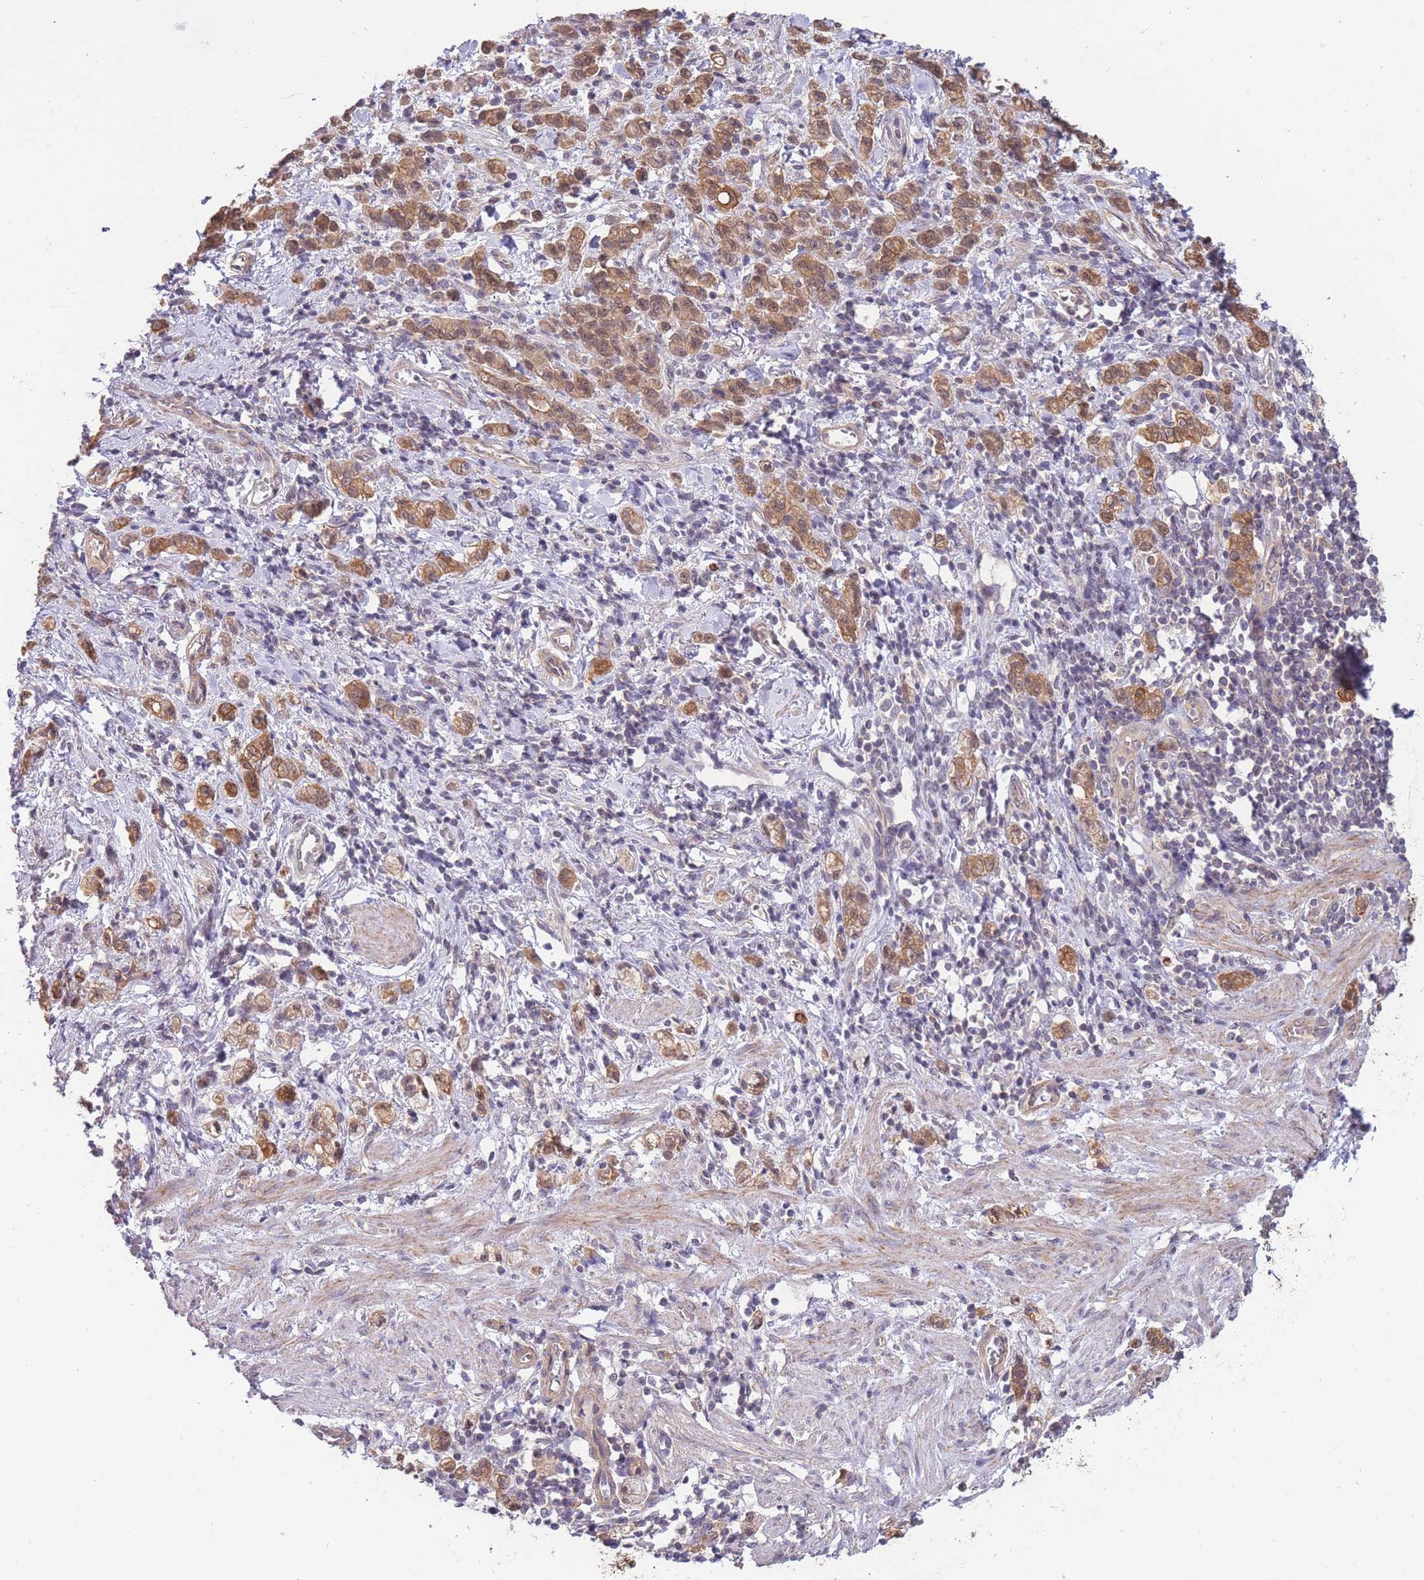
{"staining": {"intensity": "moderate", "quantity": ">75%", "location": "cytoplasmic/membranous,nuclear"}, "tissue": "stomach cancer", "cell_type": "Tumor cells", "image_type": "cancer", "snomed": [{"axis": "morphology", "description": "Adenocarcinoma, NOS"}, {"axis": "topography", "description": "Stomach"}], "caption": "Immunohistochemistry (IHC) micrograph of adenocarcinoma (stomach) stained for a protein (brown), which shows medium levels of moderate cytoplasmic/membranous and nuclear staining in about >75% of tumor cells.", "gene": "SMC6", "patient": {"sex": "male", "age": 77}}